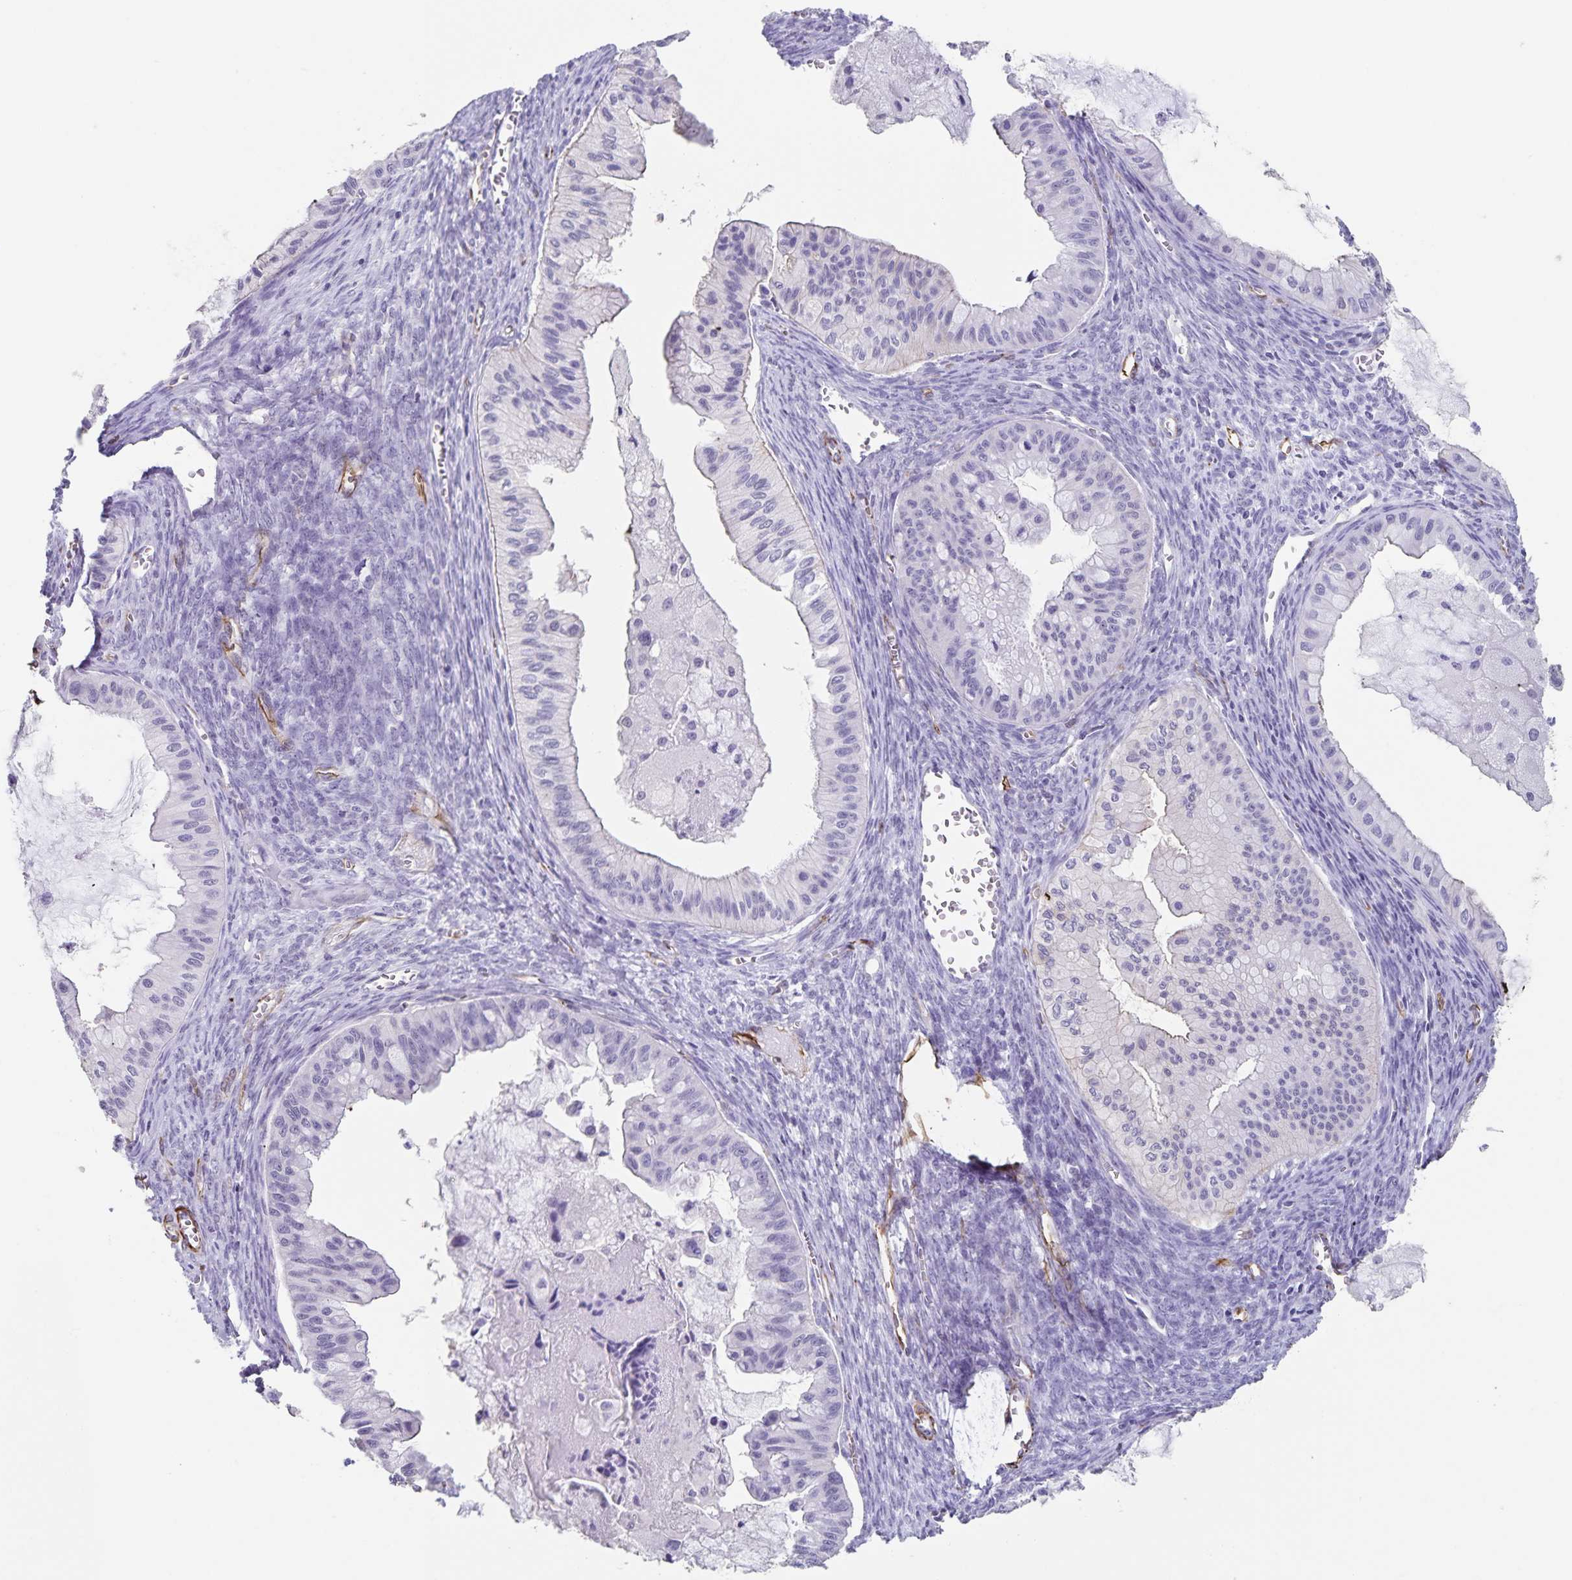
{"staining": {"intensity": "negative", "quantity": "none", "location": "none"}, "tissue": "ovarian cancer", "cell_type": "Tumor cells", "image_type": "cancer", "snomed": [{"axis": "morphology", "description": "Cystadenocarcinoma, mucinous, NOS"}, {"axis": "topography", "description": "Ovary"}], "caption": "Immunohistochemistry (IHC) micrograph of neoplastic tissue: human ovarian cancer stained with DAB (3,3'-diaminobenzidine) reveals no significant protein positivity in tumor cells. (Stains: DAB immunohistochemistry (IHC) with hematoxylin counter stain, Microscopy: brightfield microscopy at high magnification).", "gene": "SYNM", "patient": {"sex": "female", "age": 72}}